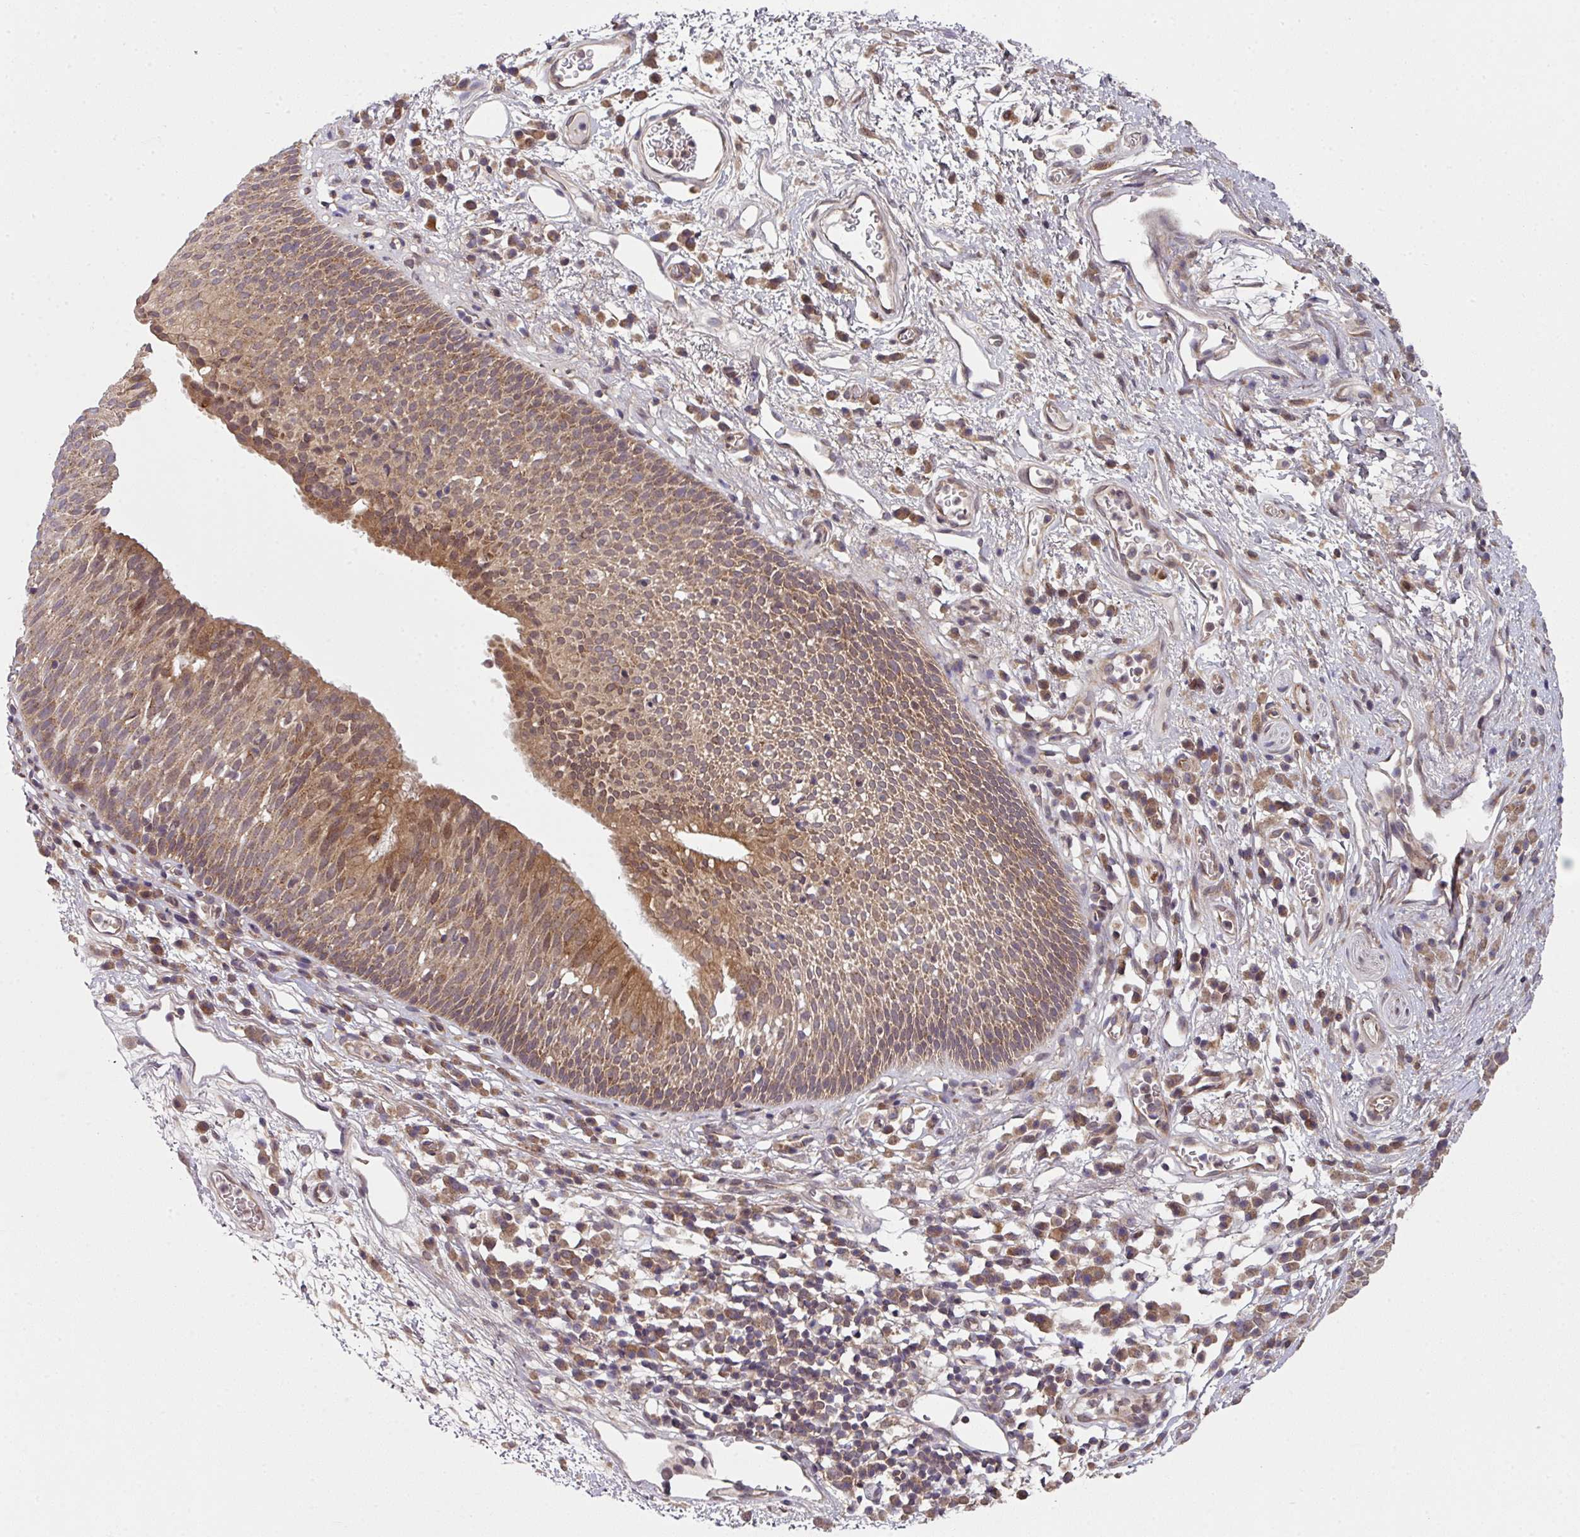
{"staining": {"intensity": "moderate", "quantity": ">75%", "location": "cytoplasmic/membranous"}, "tissue": "nasopharynx", "cell_type": "Respiratory epithelial cells", "image_type": "normal", "snomed": [{"axis": "morphology", "description": "Normal tissue, NOS"}, {"axis": "topography", "description": "Lymph node"}, {"axis": "topography", "description": "Cartilage tissue"}, {"axis": "topography", "description": "Nasopharynx"}], "caption": "Immunohistochemical staining of unremarkable nasopharynx demonstrates medium levels of moderate cytoplasmic/membranous positivity in about >75% of respiratory epithelial cells.", "gene": "CAMLG", "patient": {"sex": "male", "age": 63}}